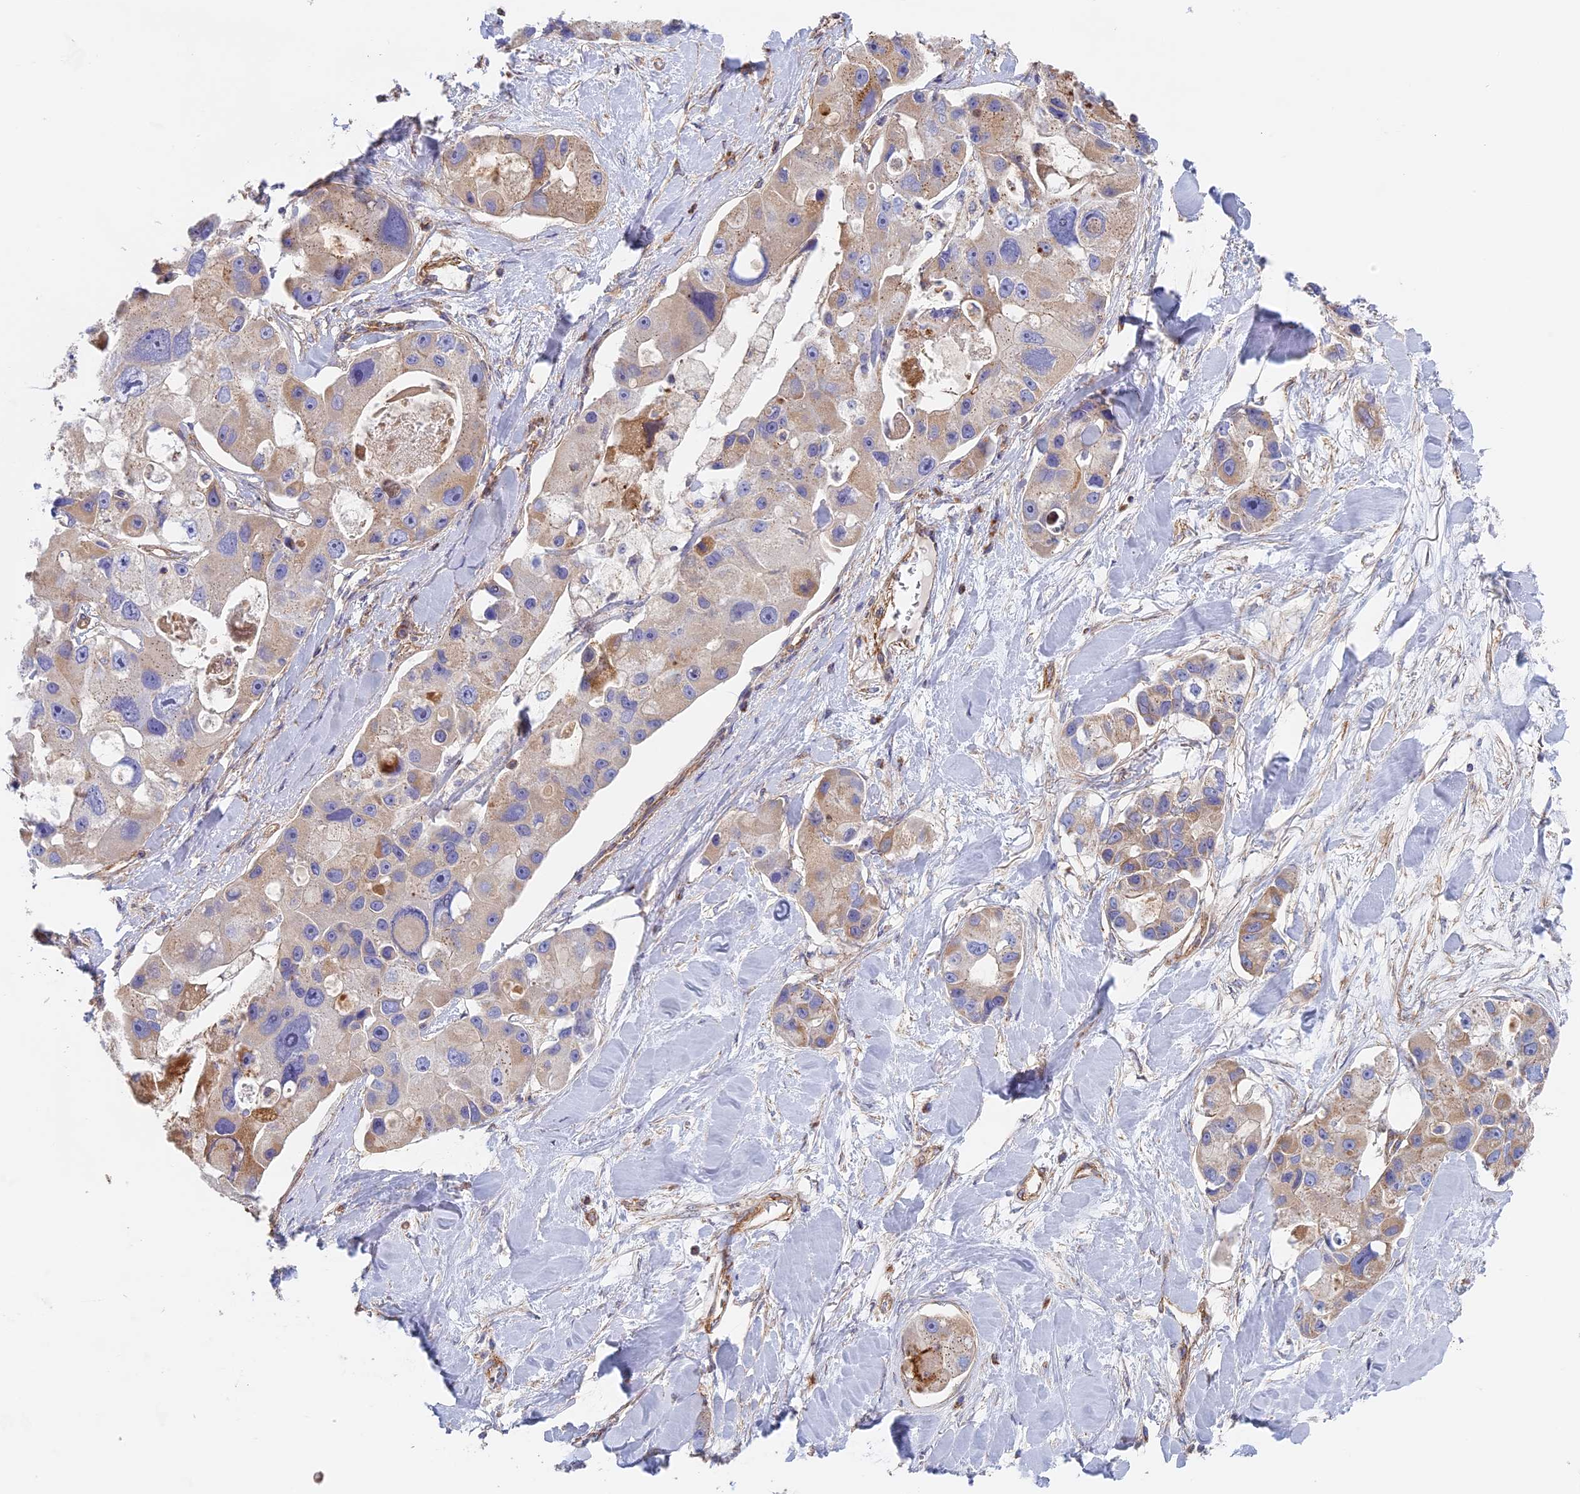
{"staining": {"intensity": "weak", "quantity": "25%-75%", "location": "cytoplasmic/membranous"}, "tissue": "lung cancer", "cell_type": "Tumor cells", "image_type": "cancer", "snomed": [{"axis": "morphology", "description": "Adenocarcinoma, NOS"}, {"axis": "topography", "description": "Lung"}], "caption": "The micrograph shows a brown stain indicating the presence of a protein in the cytoplasmic/membranous of tumor cells in adenocarcinoma (lung). The staining is performed using DAB (3,3'-diaminobenzidine) brown chromogen to label protein expression. The nuclei are counter-stained blue using hematoxylin.", "gene": "DDA1", "patient": {"sex": "female", "age": 54}}